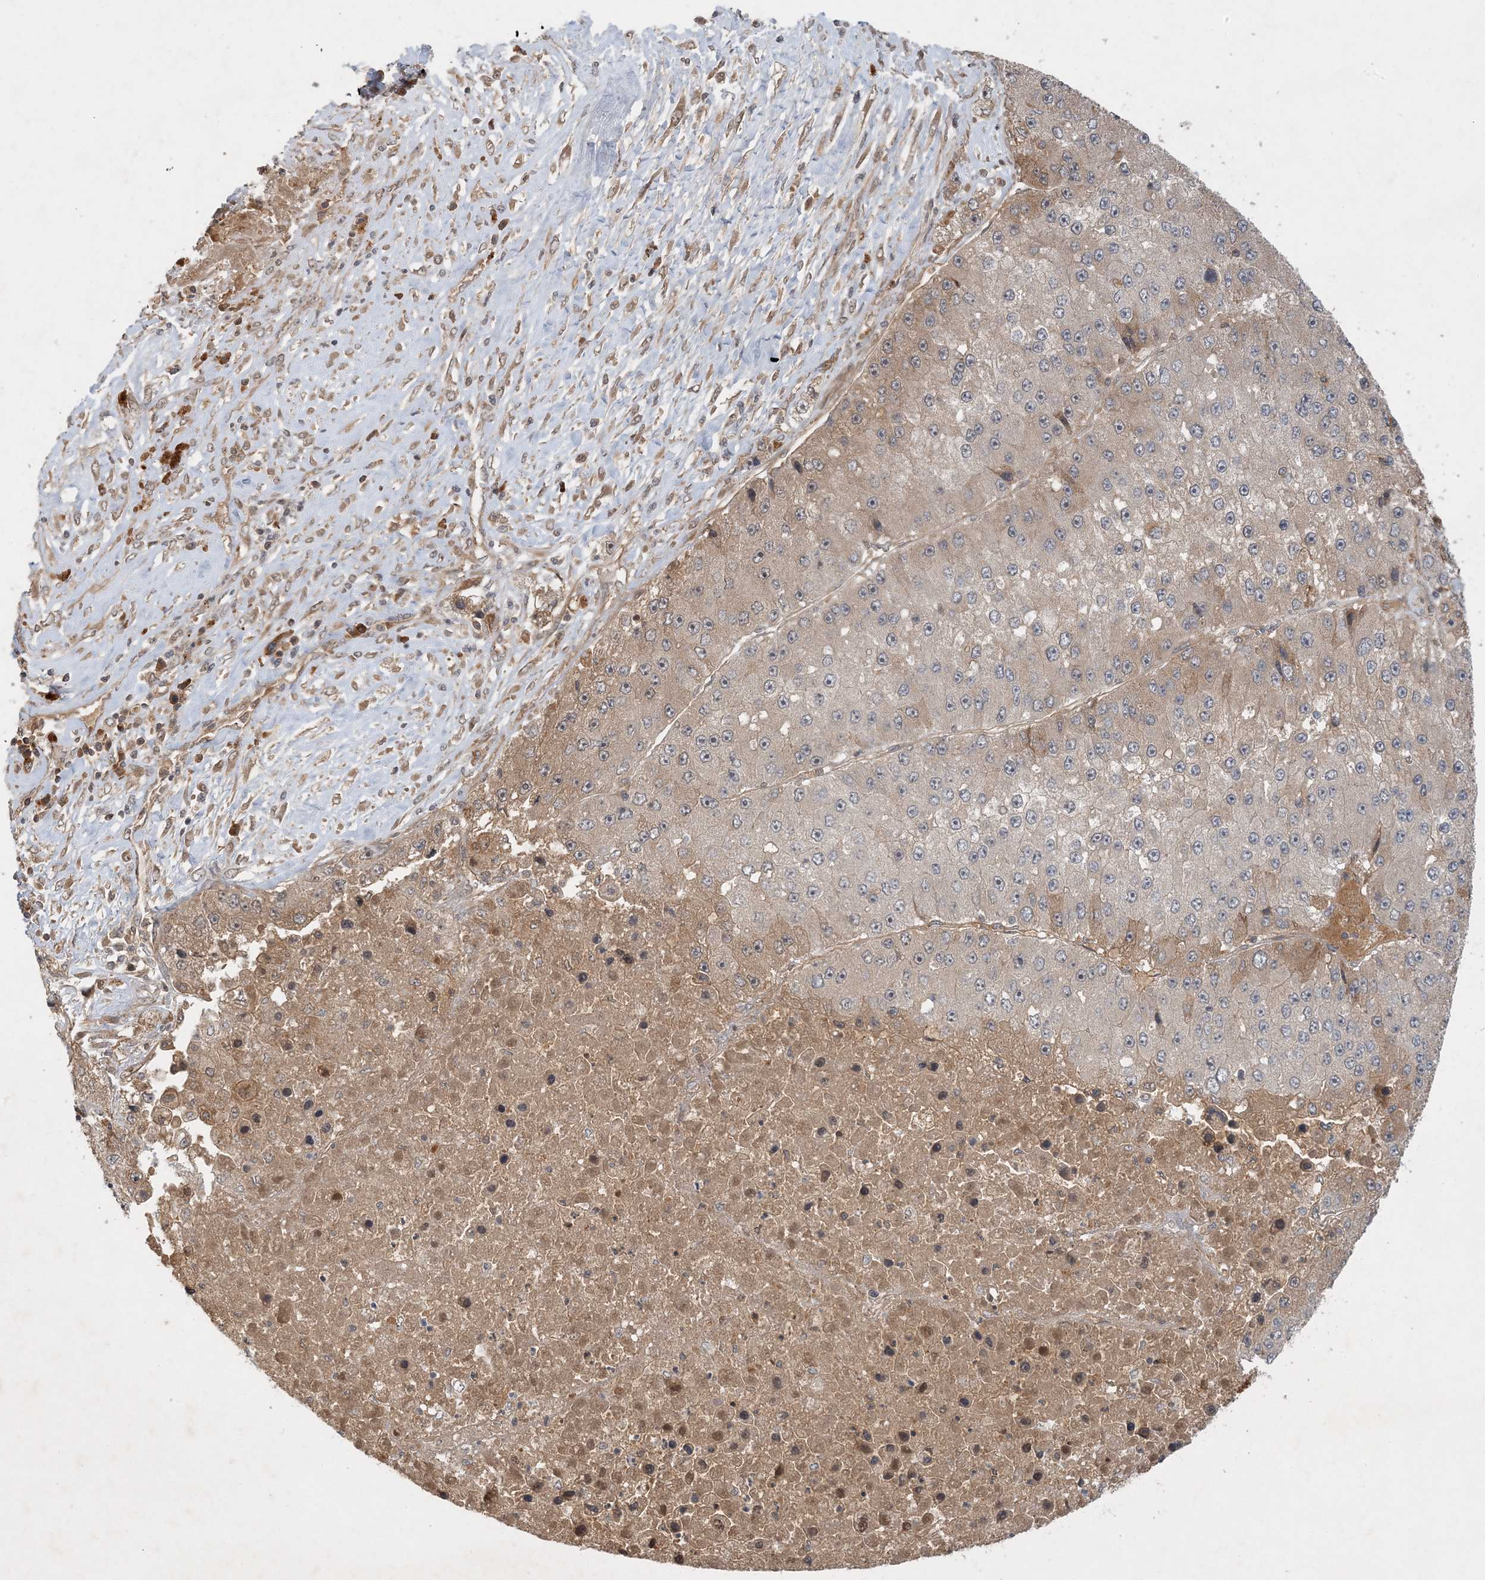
{"staining": {"intensity": "weak", "quantity": "<25%", "location": "cytoplasmic/membranous"}, "tissue": "liver cancer", "cell_type": "Tumor cells", "image_type": "cancer", "snomed": [{"axis": "morphology", "description": "Carcinoma, Hepatocellular, NOS"}, {"axis": "topography", "description": "Liver"}], "caption": "IHC of human liver hepatocellular carcinoma shows no expression in tumor cells.", "gene": "ZCCHC4", "patient": {"sex": "female", "age": 73}}